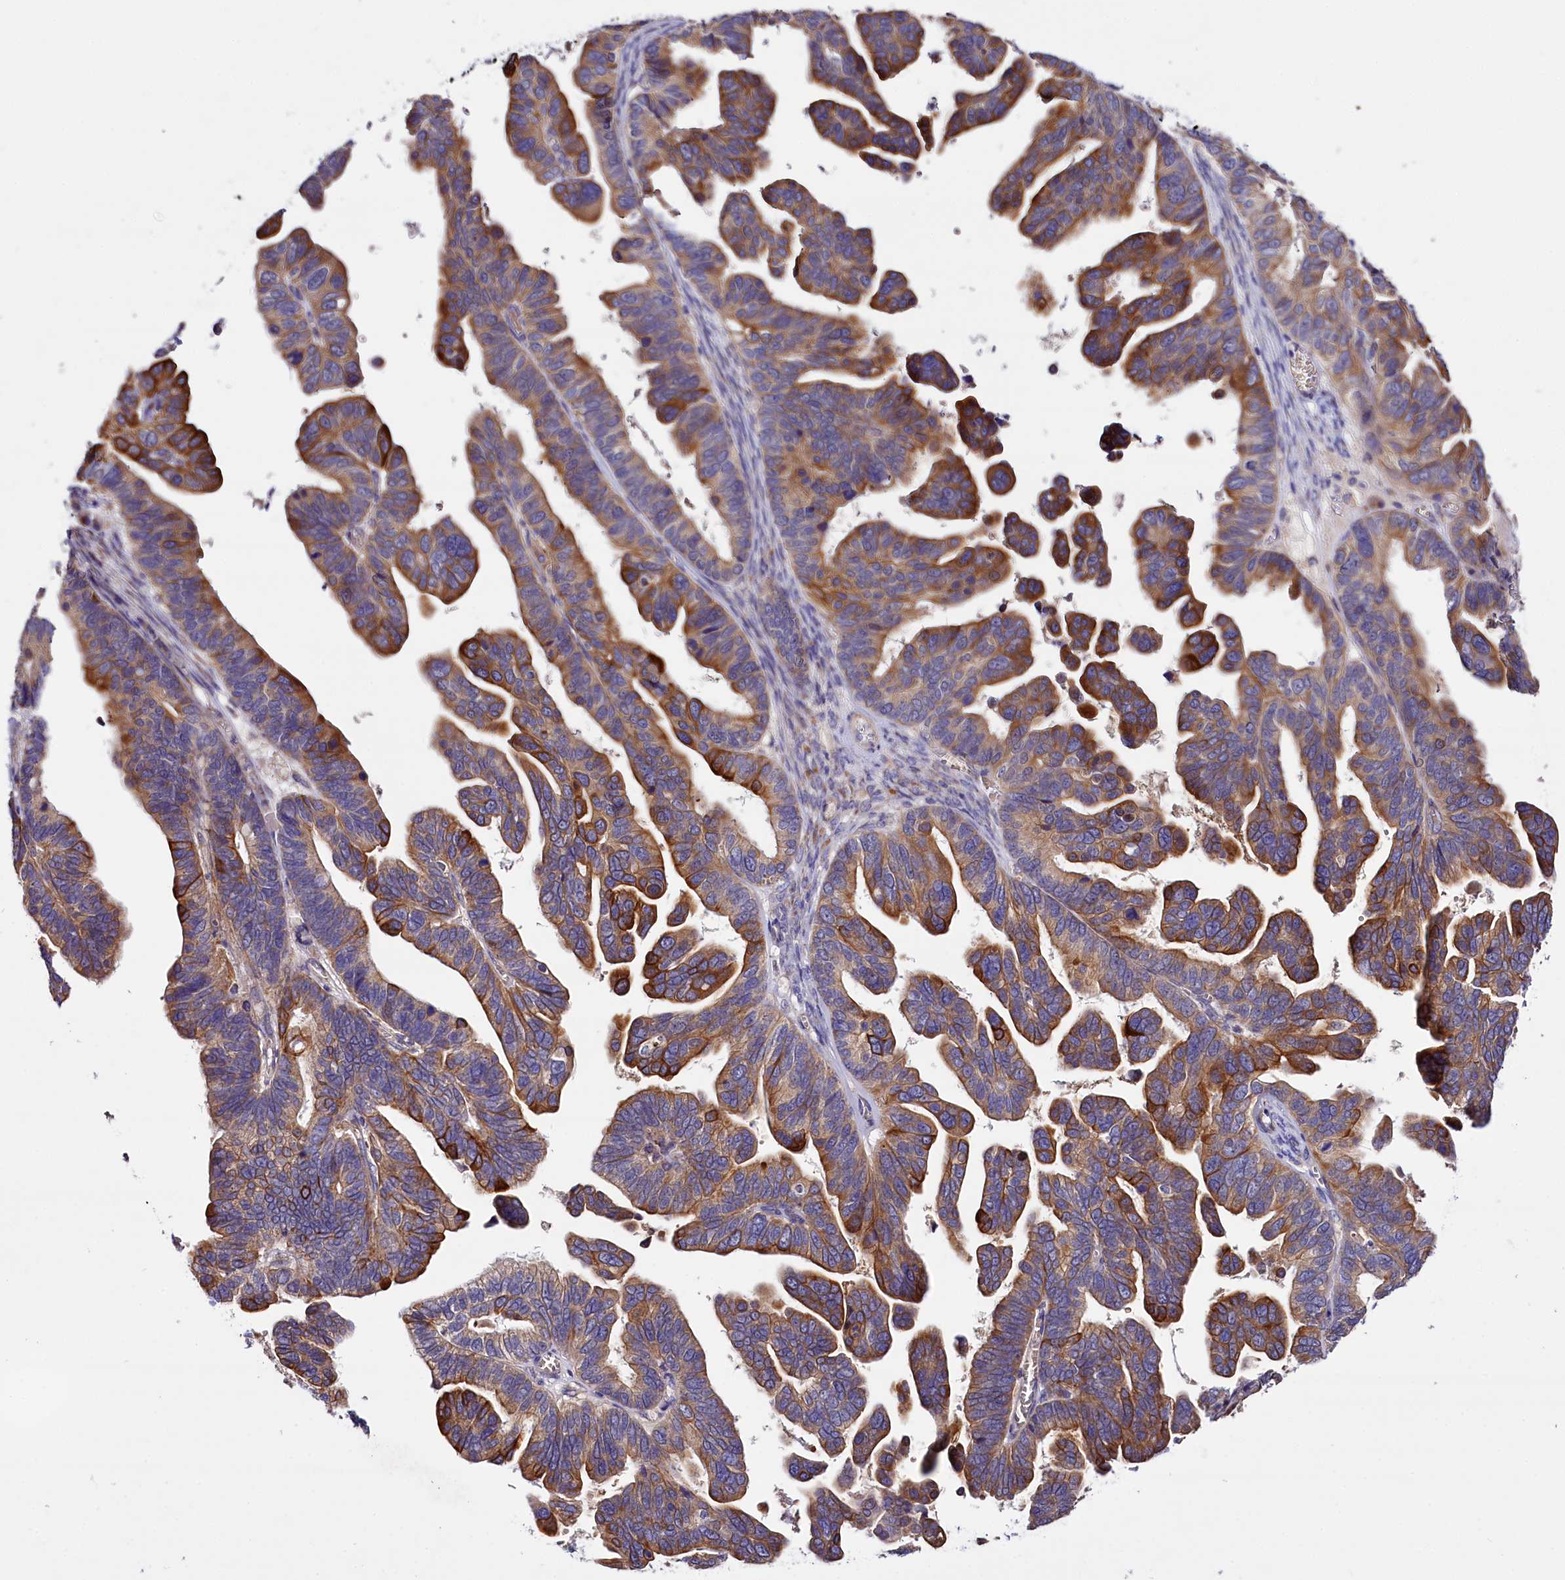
{"staining": {"intensity": "moderate", "quantity": ">75%", "location": "cytoplasmic/membranous"}, "tissue": "ovarian cancer", "cell_type": "Tumor cells", "image_type": "cancer", "snomed": [{"axis": "morphology", "description": "Cystadenocarcinoma, serous, NOS"}, {"axis": "topography", "description": "Ovary"}], "caption": "Ovarian serous cystadenocarcinoma was stained to show a protein in brown. There is medium levels of moderate cytoplasmic/membranous staining in approximately >75% of tumor cells. Nuclei are stained in blue.", "gene": "ZNF45", "patient": {"sex": "female", "age": 56}}